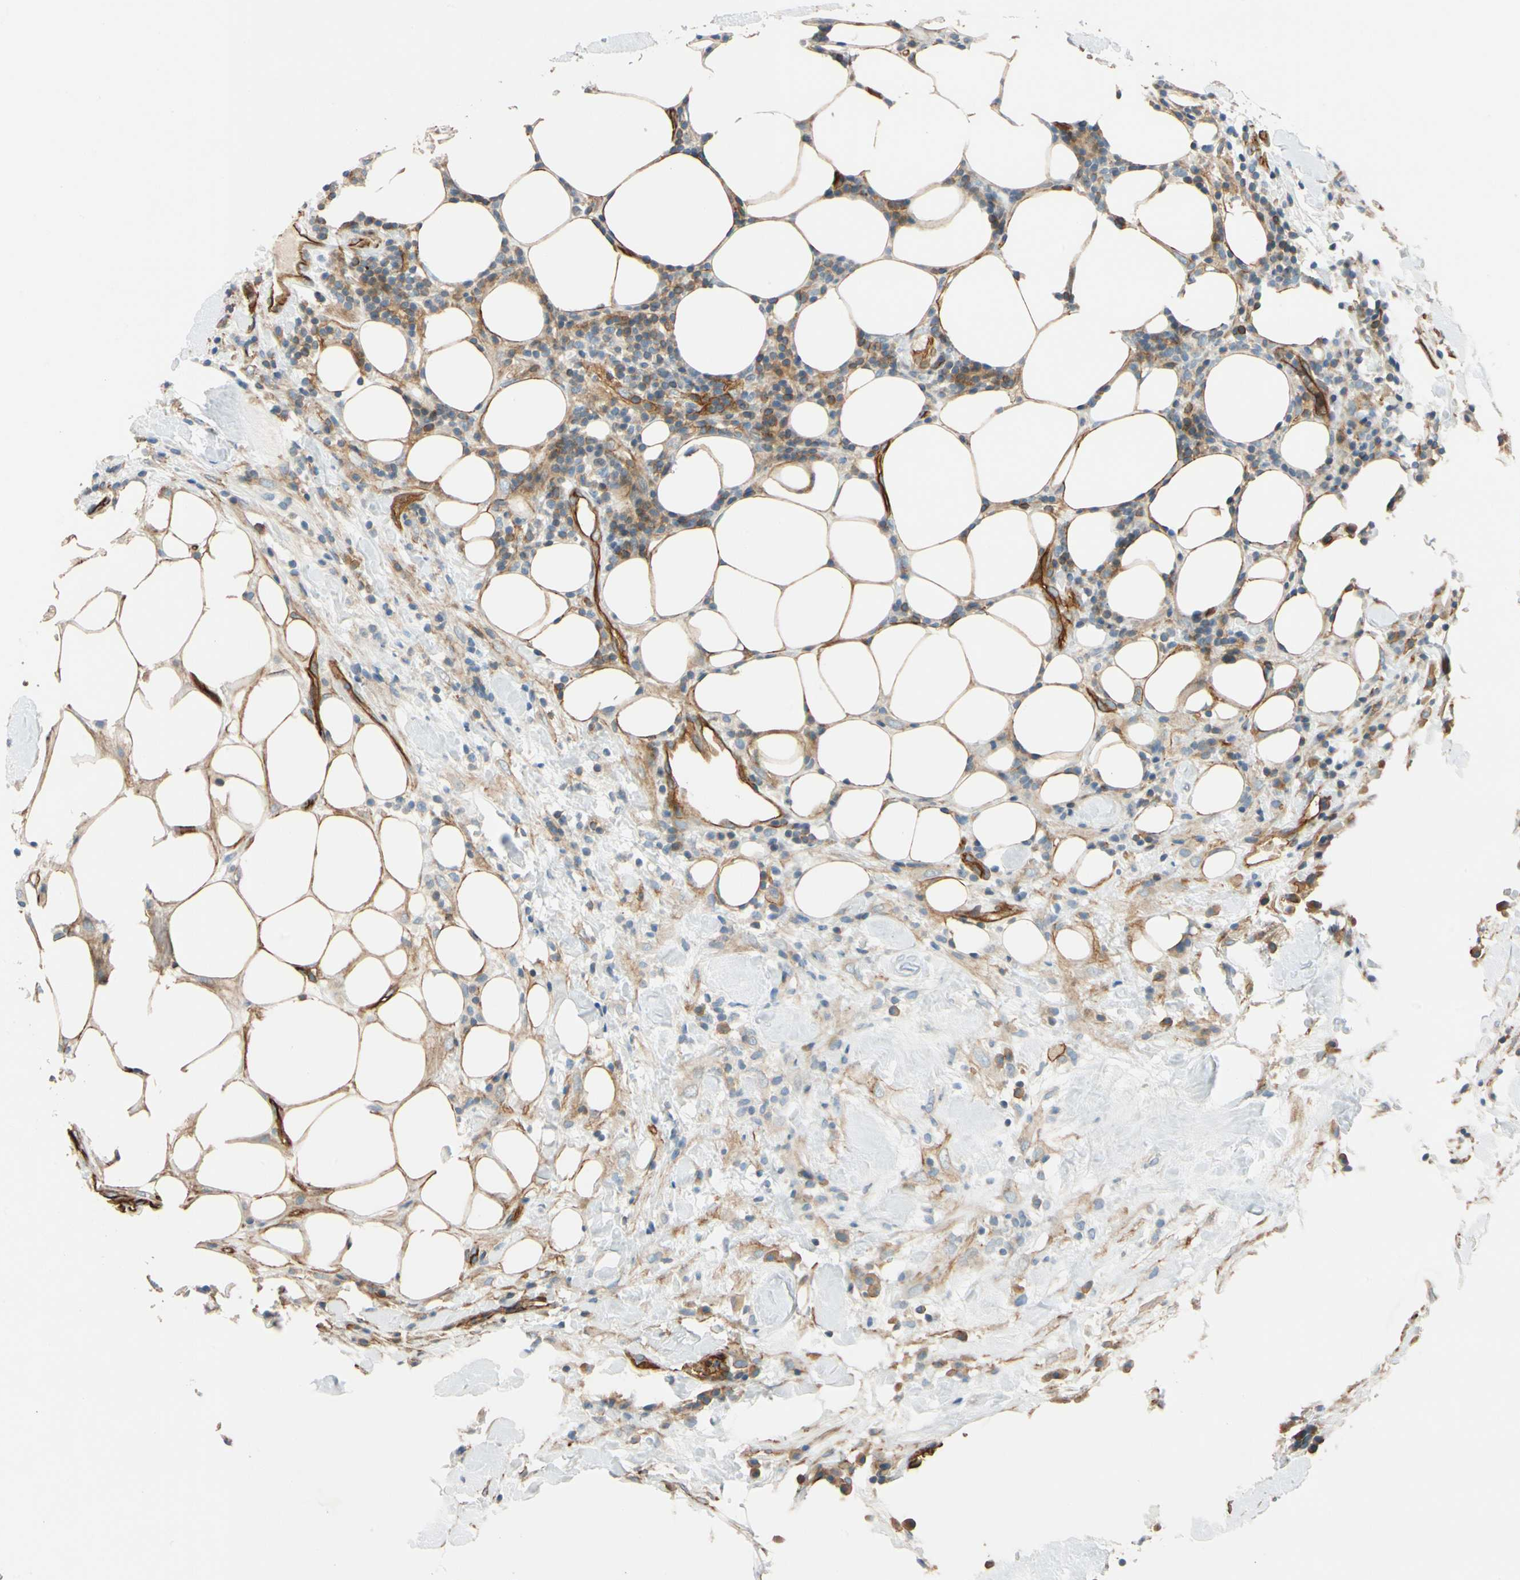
{"staining": {"intensity": "weak", "quantity": "25%-75%", "location": "cytoplasmic/membranous"}, "tissue": "breast cancer", "cell_type": "Tumor cells", "image_type": "cancer", "snomed": [{"axis": "morphology", "description": "Duct carcinoma"}, {"axis": "topography", "description": "Breast"}], "caption": "Immunohistochemical staining of human breast cancer (intraductal carcinoma) demonstrates low levels of weak cytoplasmic/membranous protein staining in approximately 25%-75% of tumor cells.", "gene": "SPTAN1", "patient": {"sex": "female", "age": 37}}